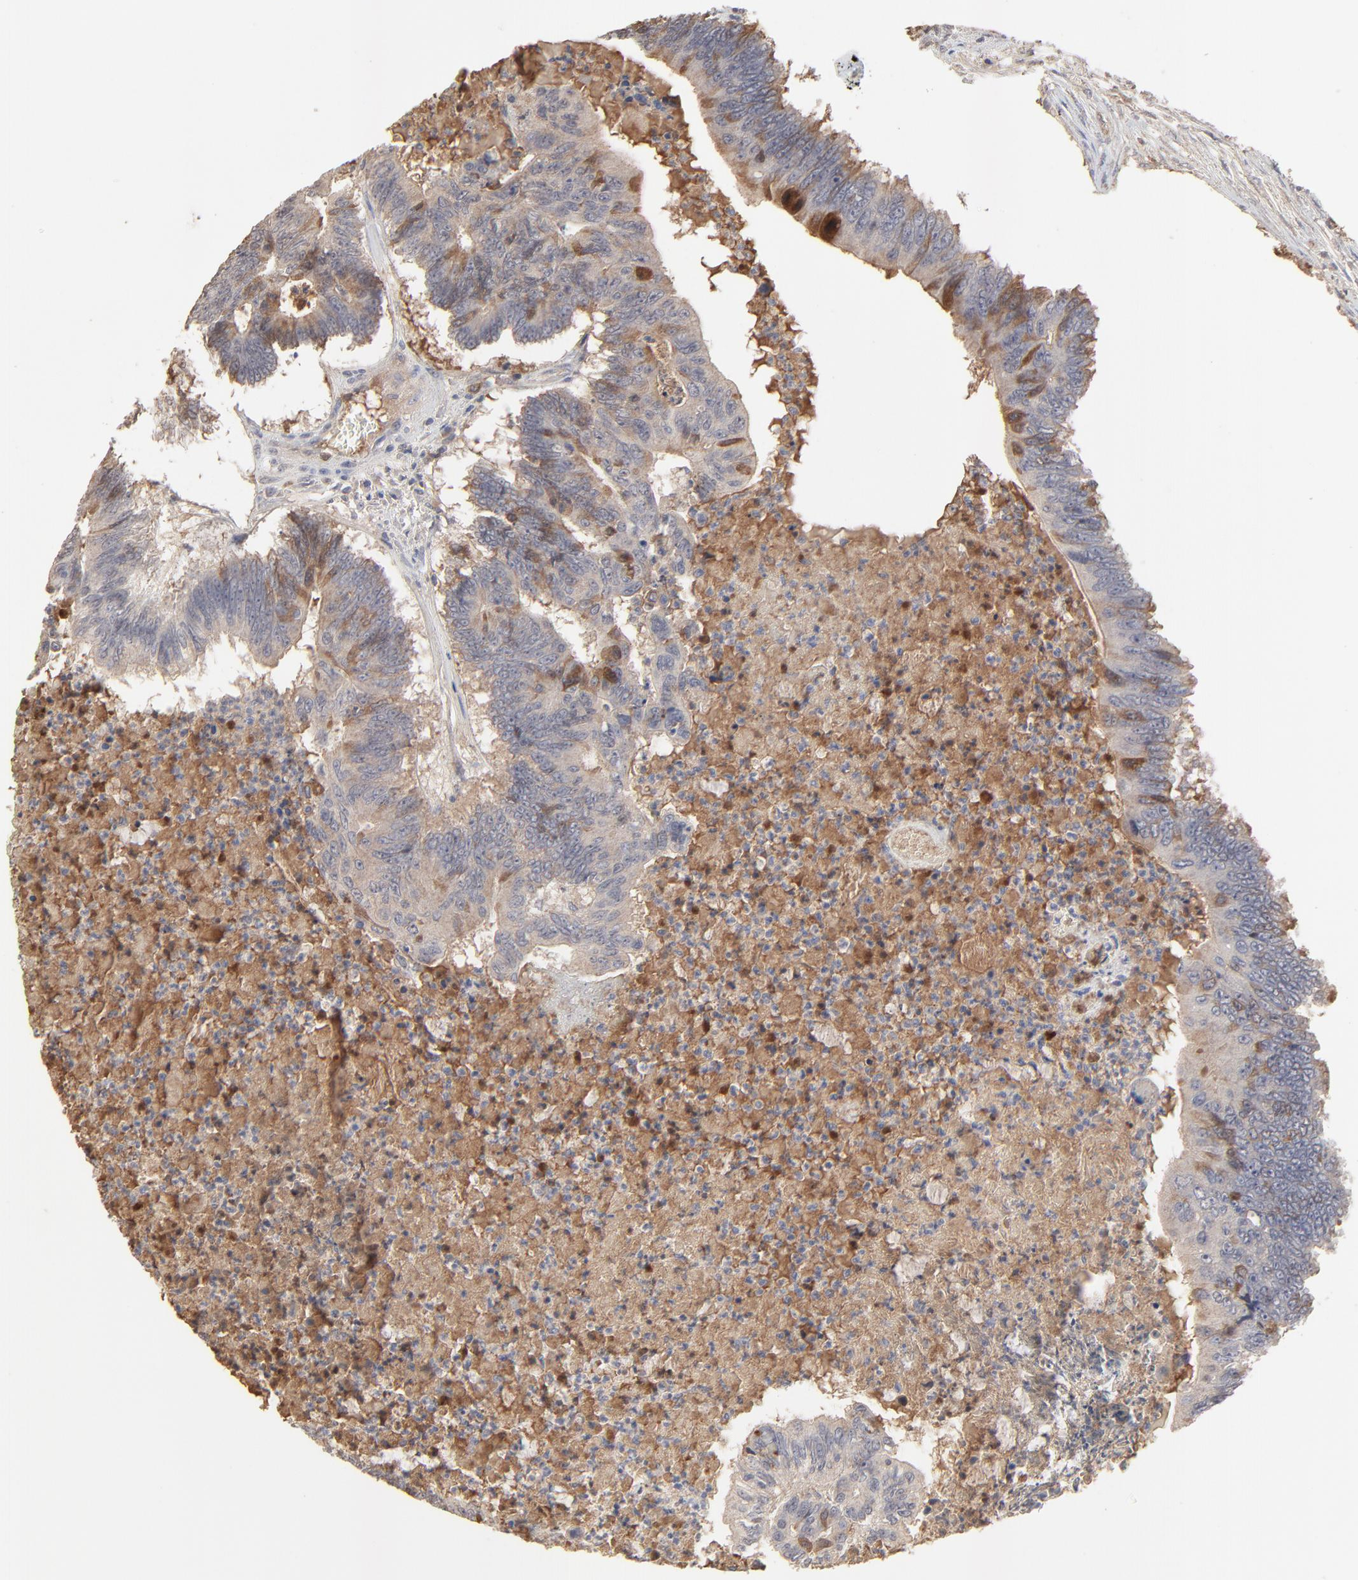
{"staining": {"intensity": "weak", "quantity": ">75%", "location": "cytoplasmic/membranous"}, "tissue": "colorectal cancer", "cell_type": "Tumor cells", "image_type": "cancer", "snomed": [{"axis": "morphology", "description": "Adenocarcinoma, NOS"}, {"axis": "topography", "description": "Colon"}], "caption": "This photomicrograph demonstrates immunohistochemistry staining of colorectal cancer, with low weak cytoplasmic/membranous positivity in about >75% of tumor cells.", "gene": "VPREB3", "patient": {"sex": "male", "age": 65}}